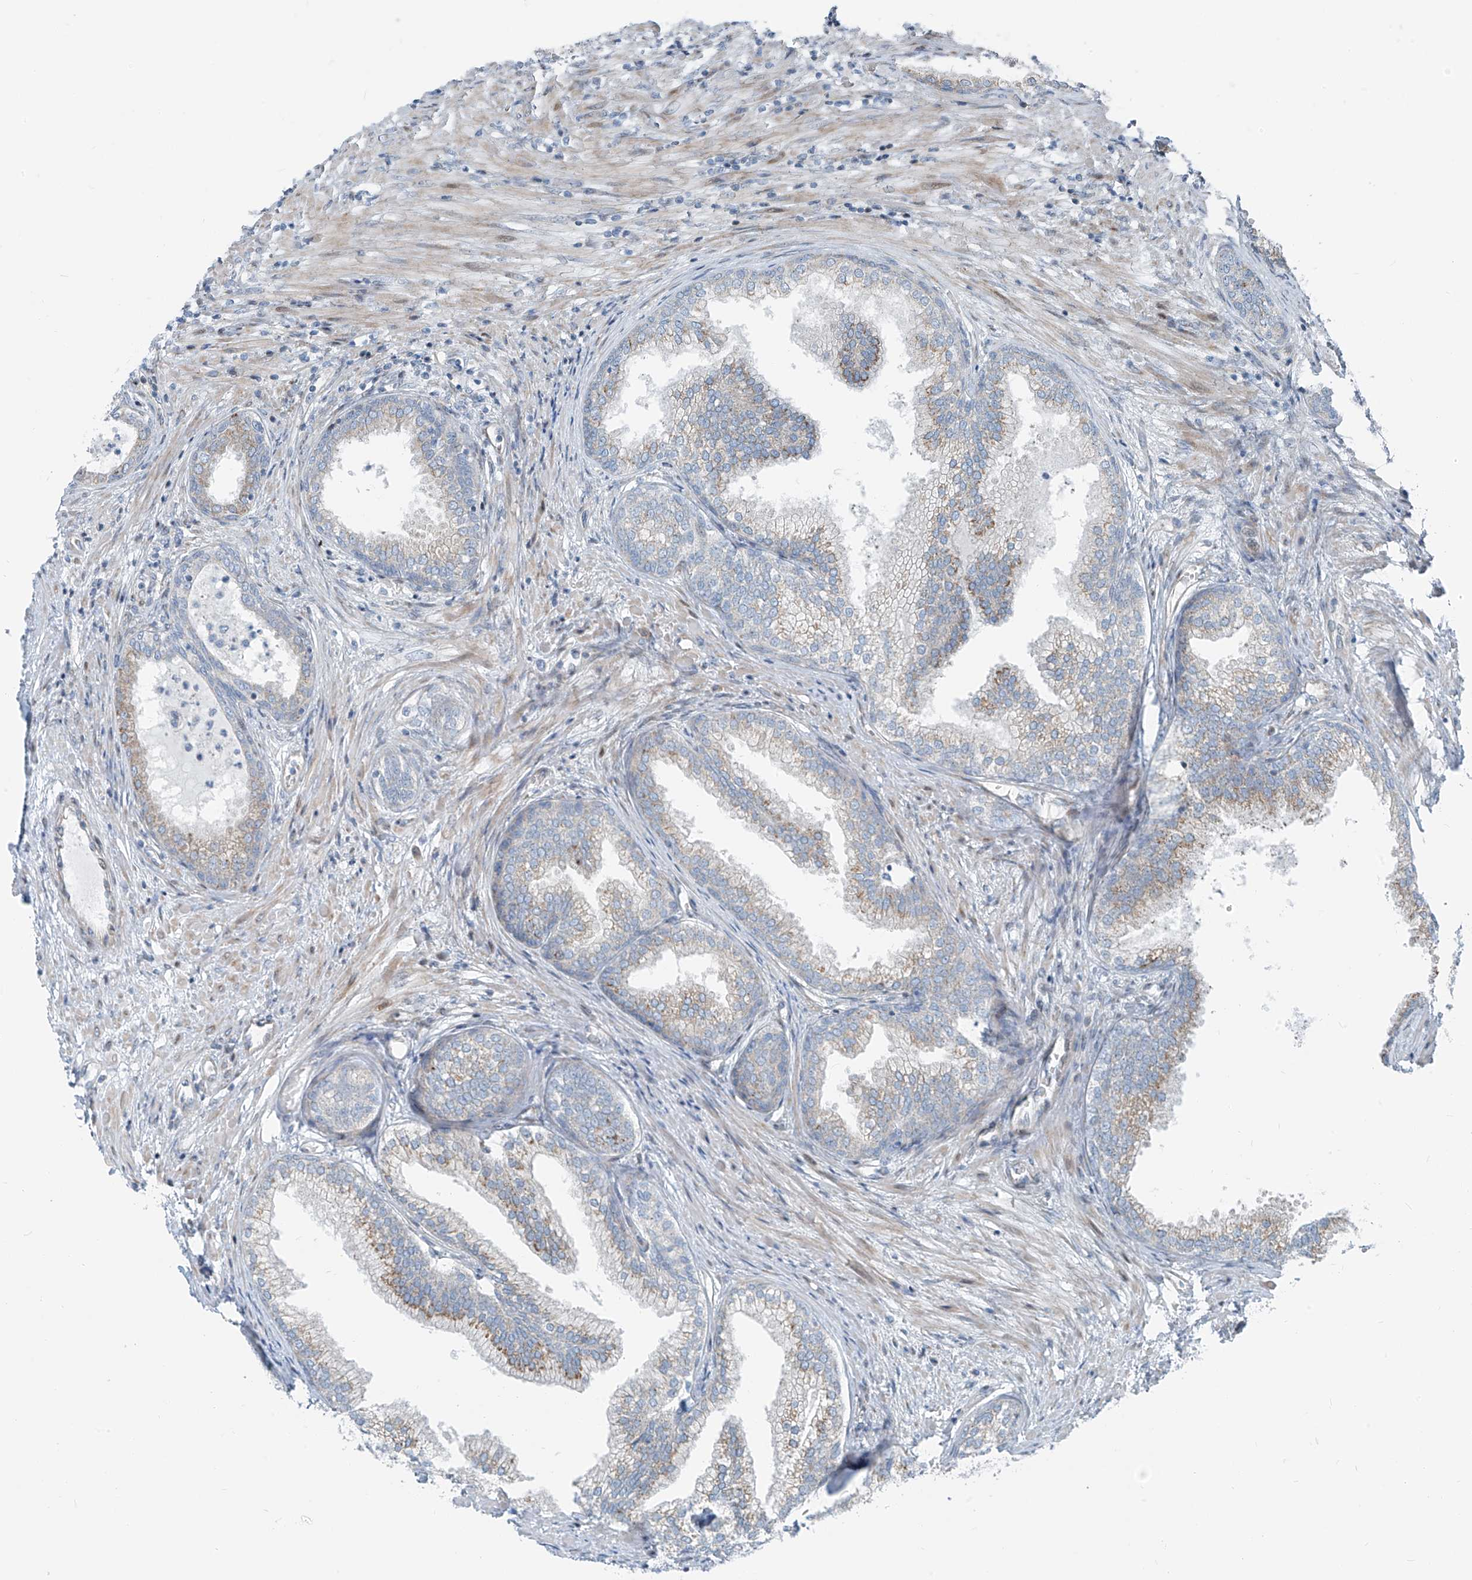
{"staining": {"intensity": "moderate", "quantity": "25%-75%", "location": "cytoplasmic/membranous"}, "tissue": "prostate", "cell_type": "Glandular cells", "image_type": "normal", "snomed": [{"axis": "morphology", "description": "Normal tissue, NOS"}, {"axis": "topography", "description": "Prostate"}], "caption": "Brown immunohistochemical staining in normal human prostate displays moderate cytoplasmic/membranous staining in approximately 25%-75% of glandular cells. Using DAB (brown) and hematoxylin (blue) stains, captured at high magnification using brightfield microscopy.", "gene": "HIC2", "patient": {"sex": "male", "age": 76}}